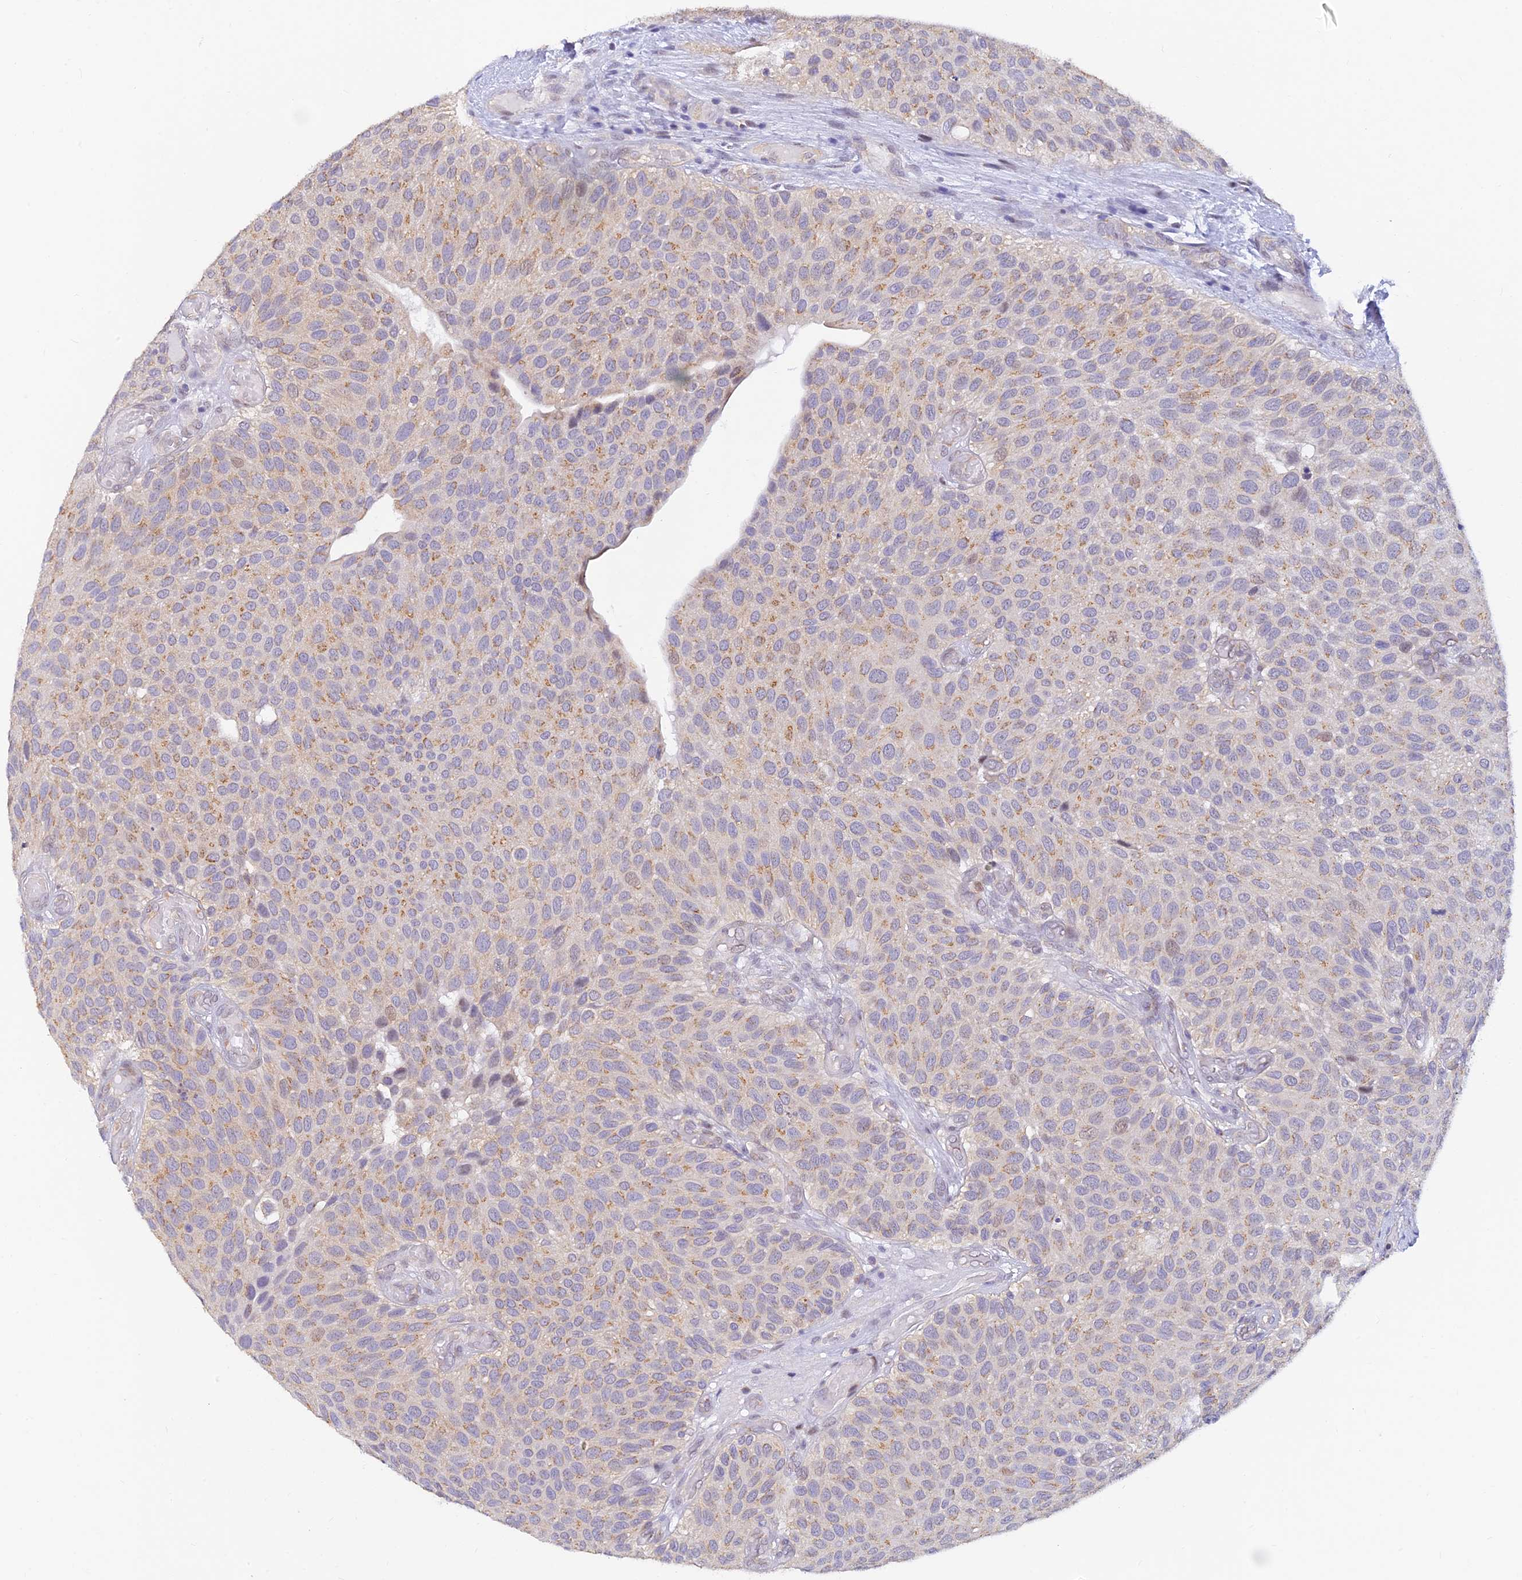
{"staining": {"intensity": "moderate", "quantity": "<25%", "location": "cytoplasmic/membranous,nuclear"}, "tissue": "urothelial cancer", "cell_type": "Tumor cells", "image_type": "cancer", "snomed": [{"axis": "morphology", "description": "Urothelial carcinoma, Low grade"}, {"axis": "topography", "description": "Urinary bladder"}], "caption": "Tumor cells demonstrate moderate cytoplasmic/membranous and nuclear staining in about <25% of cells in urothelial cancer. The staining was performed using DAB to visualize the protein expression in brown, while the nuclei were stained in blue with hematoxylin (Magnification: 20x).", "gene": "INKA1", "patient": {"sex": "male", "age": 89}}